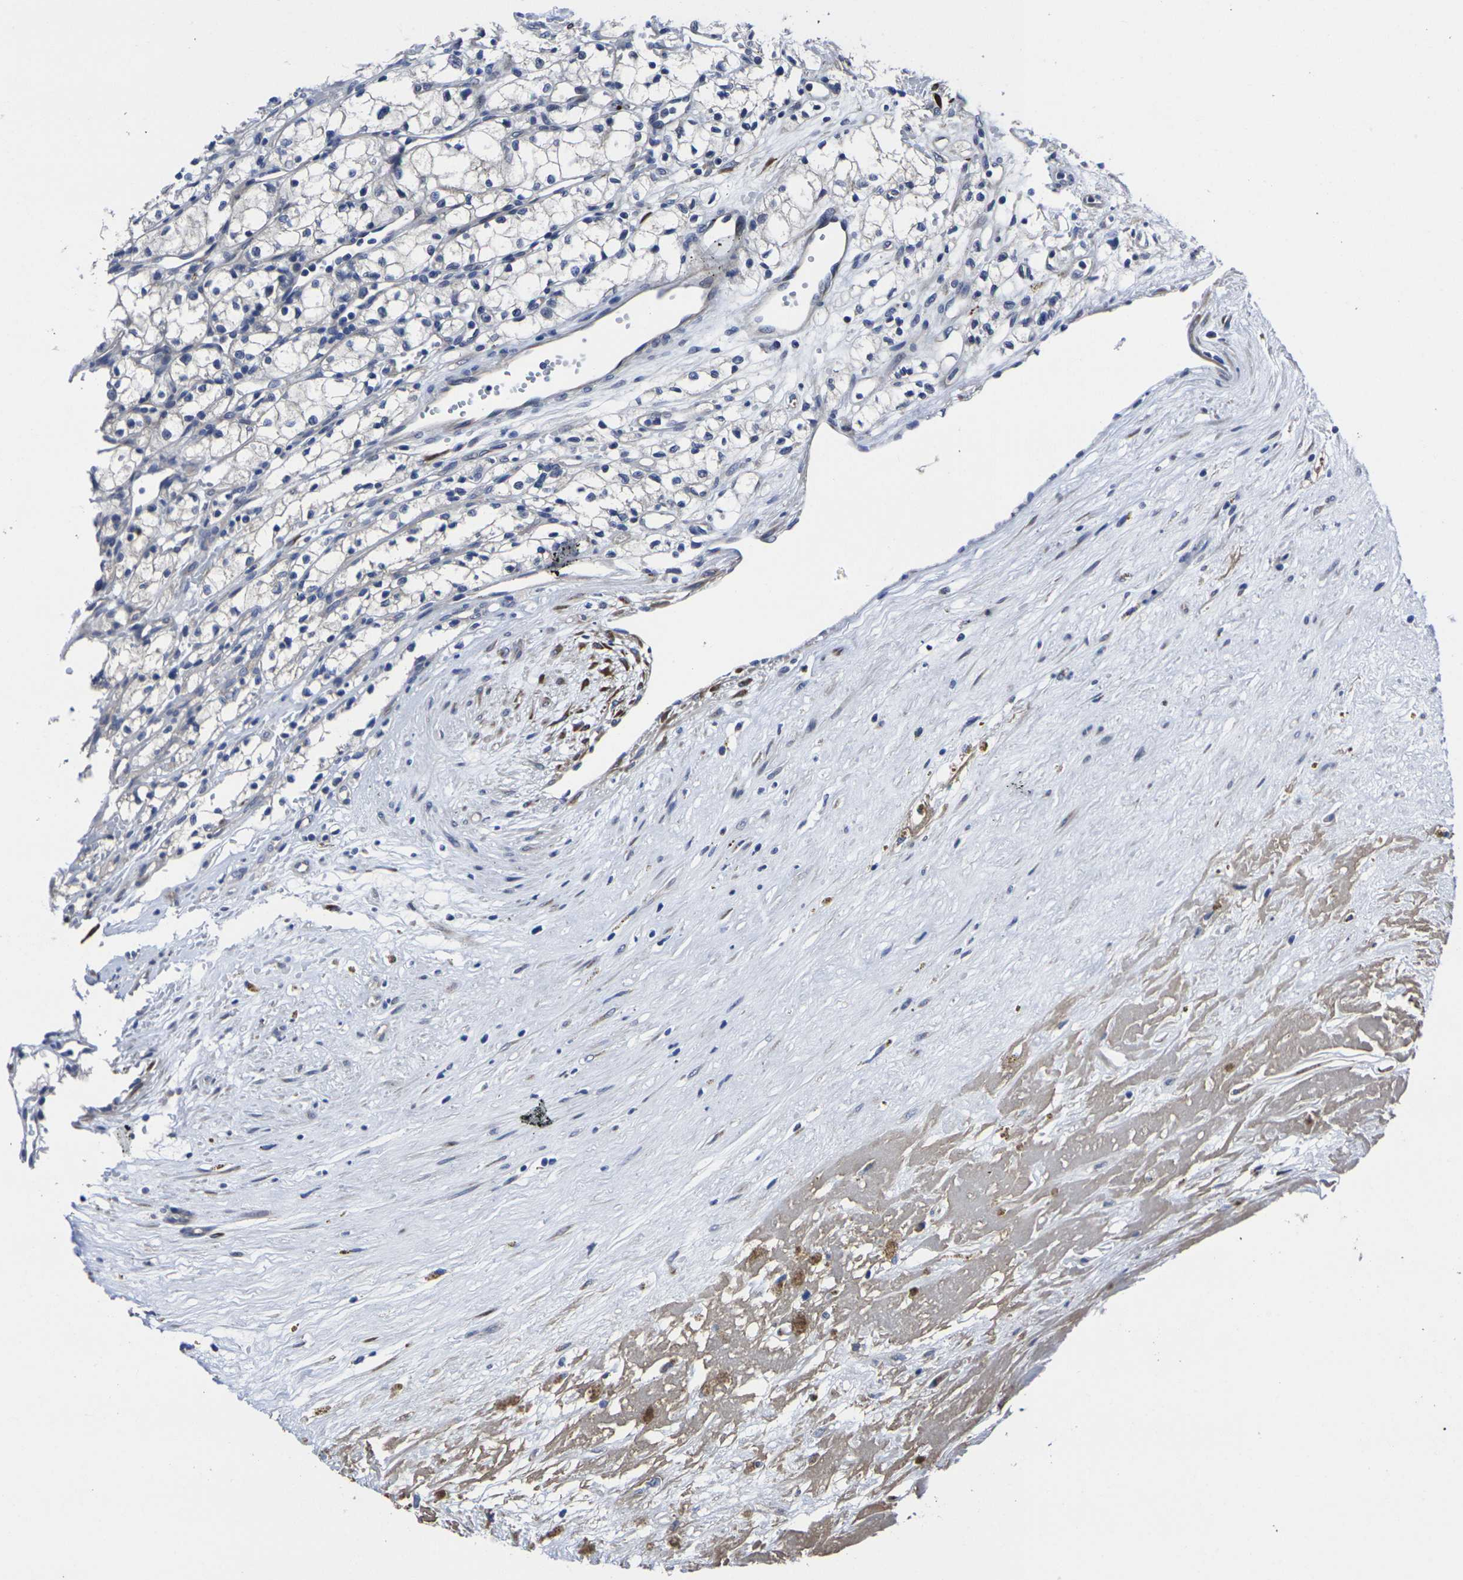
{"staining": {"intensity": "negative", "quantity": "none", "location": "none"}, "tissue": "renal cancer", "cell_type": "Tumor cells", "image_type": "cancer", "snomed": [{"axis": "morphology", "description": "Normal tissue, NOS"}, {"axis": "morphology", "description": "Adenocarcinoma, NOS"}, {"axis": "topography", "description": "Kidney"}], "caption": "Tumor cells show no significant positivity in renal cancer.", "gene": "CYP2C8", "patient": {"sex": "male", "age": 59}}